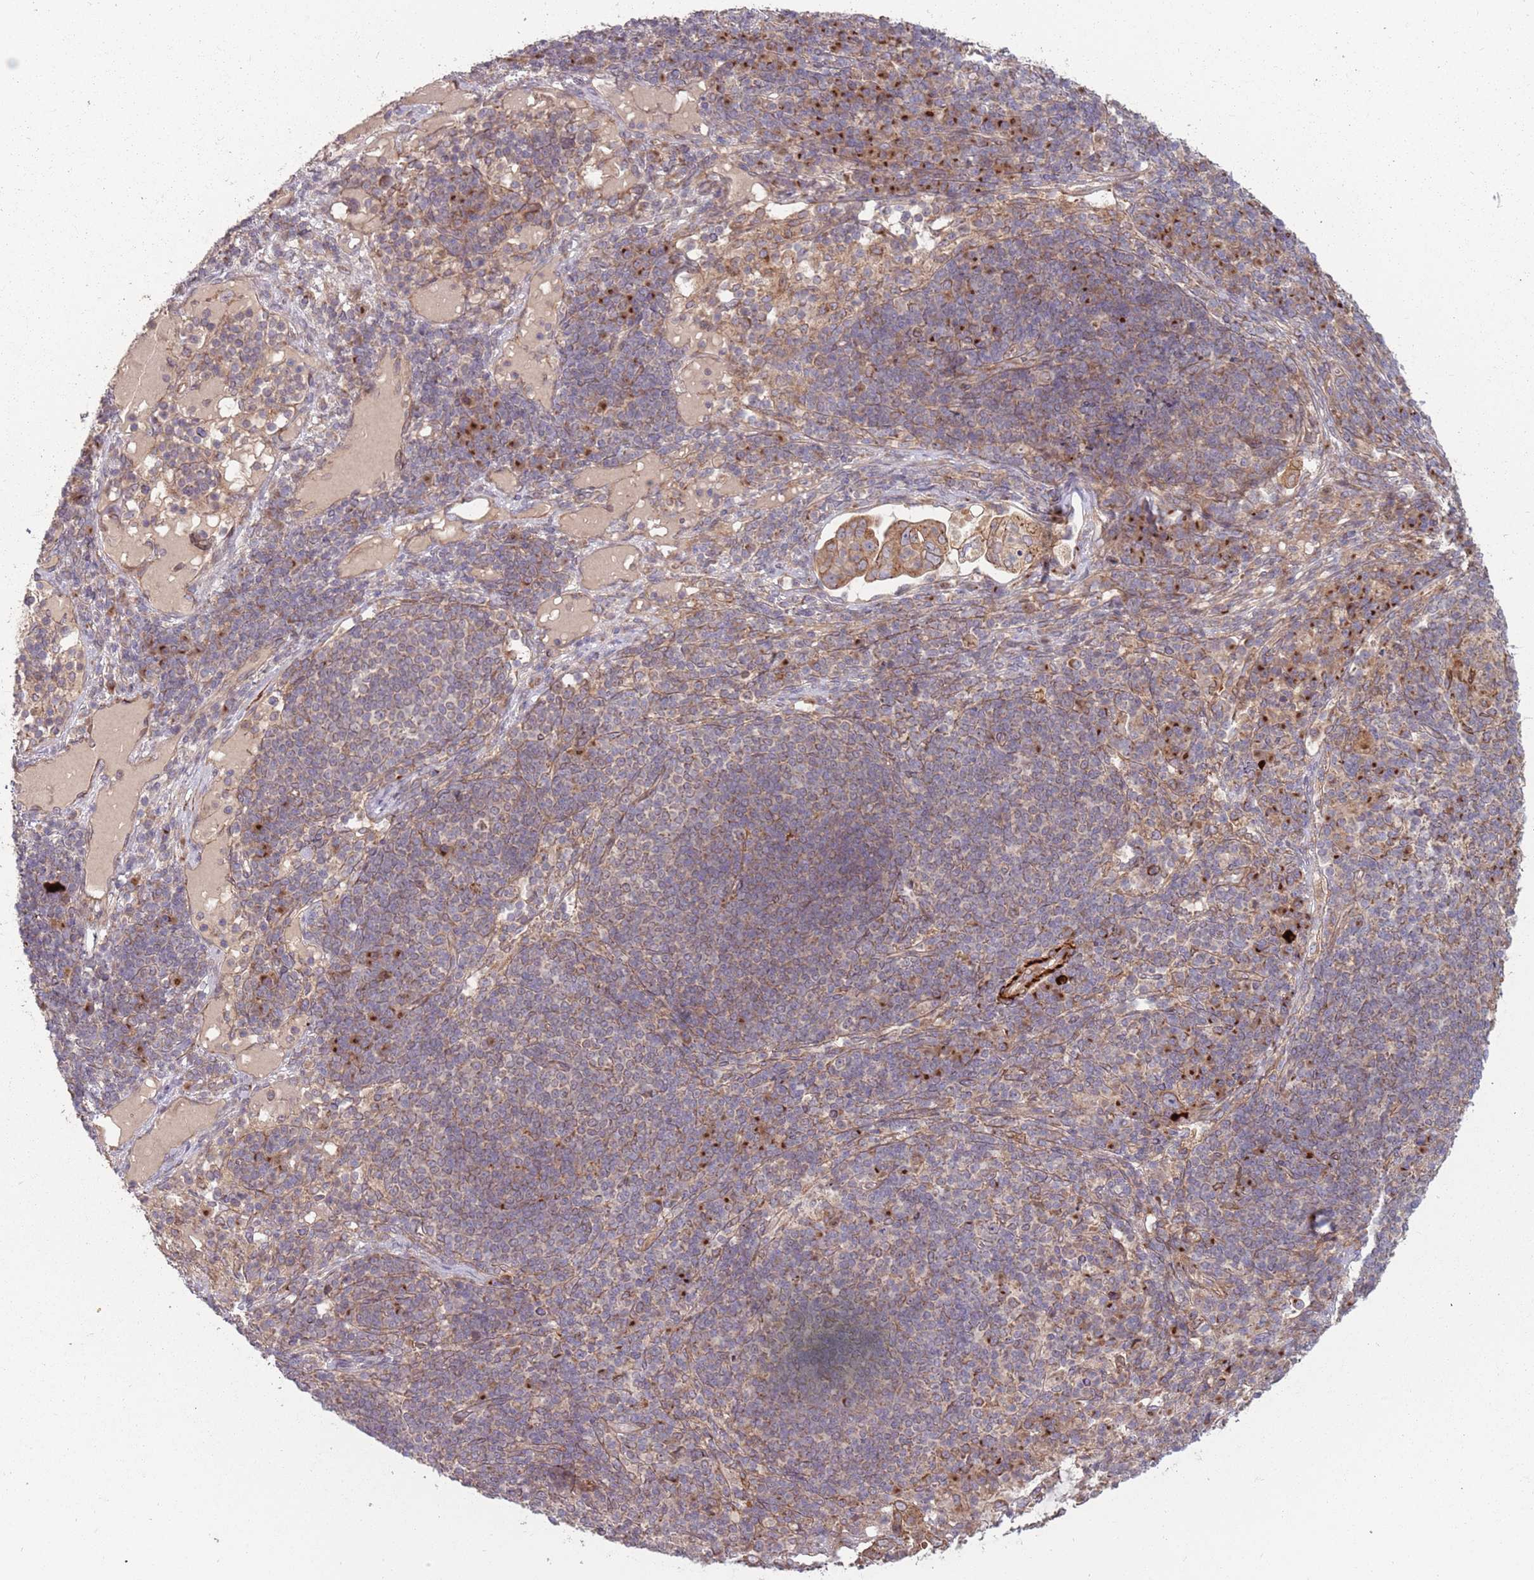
{"staining": {"intensity": "moderate", "quantity": ">75%", "location": "cytoplasmic/membranous"}, "tissue": "pancreatic cancer", "cell_type": "Tumor cells", "image_type": "cancer", "snomed": [{"axis": "morphology", "description": "Normal tissue, NOS"}, {"axis": "morphology", "description": "Adenocarcinoma, NOS"}, {"axis": "topography", "description": "Lymph node"}, {"axis": "topography", "description": "Pancreas"}], "caption": "Immunohistochemical staining of human pancreatic cancer (adenocarcinoma) exhibits medium levels of moderate cytoplasmic/membranous positivity in about >75% of tumor cells.", "gene": "PLD6", "patient": {"sex": "female", "age": 67}}